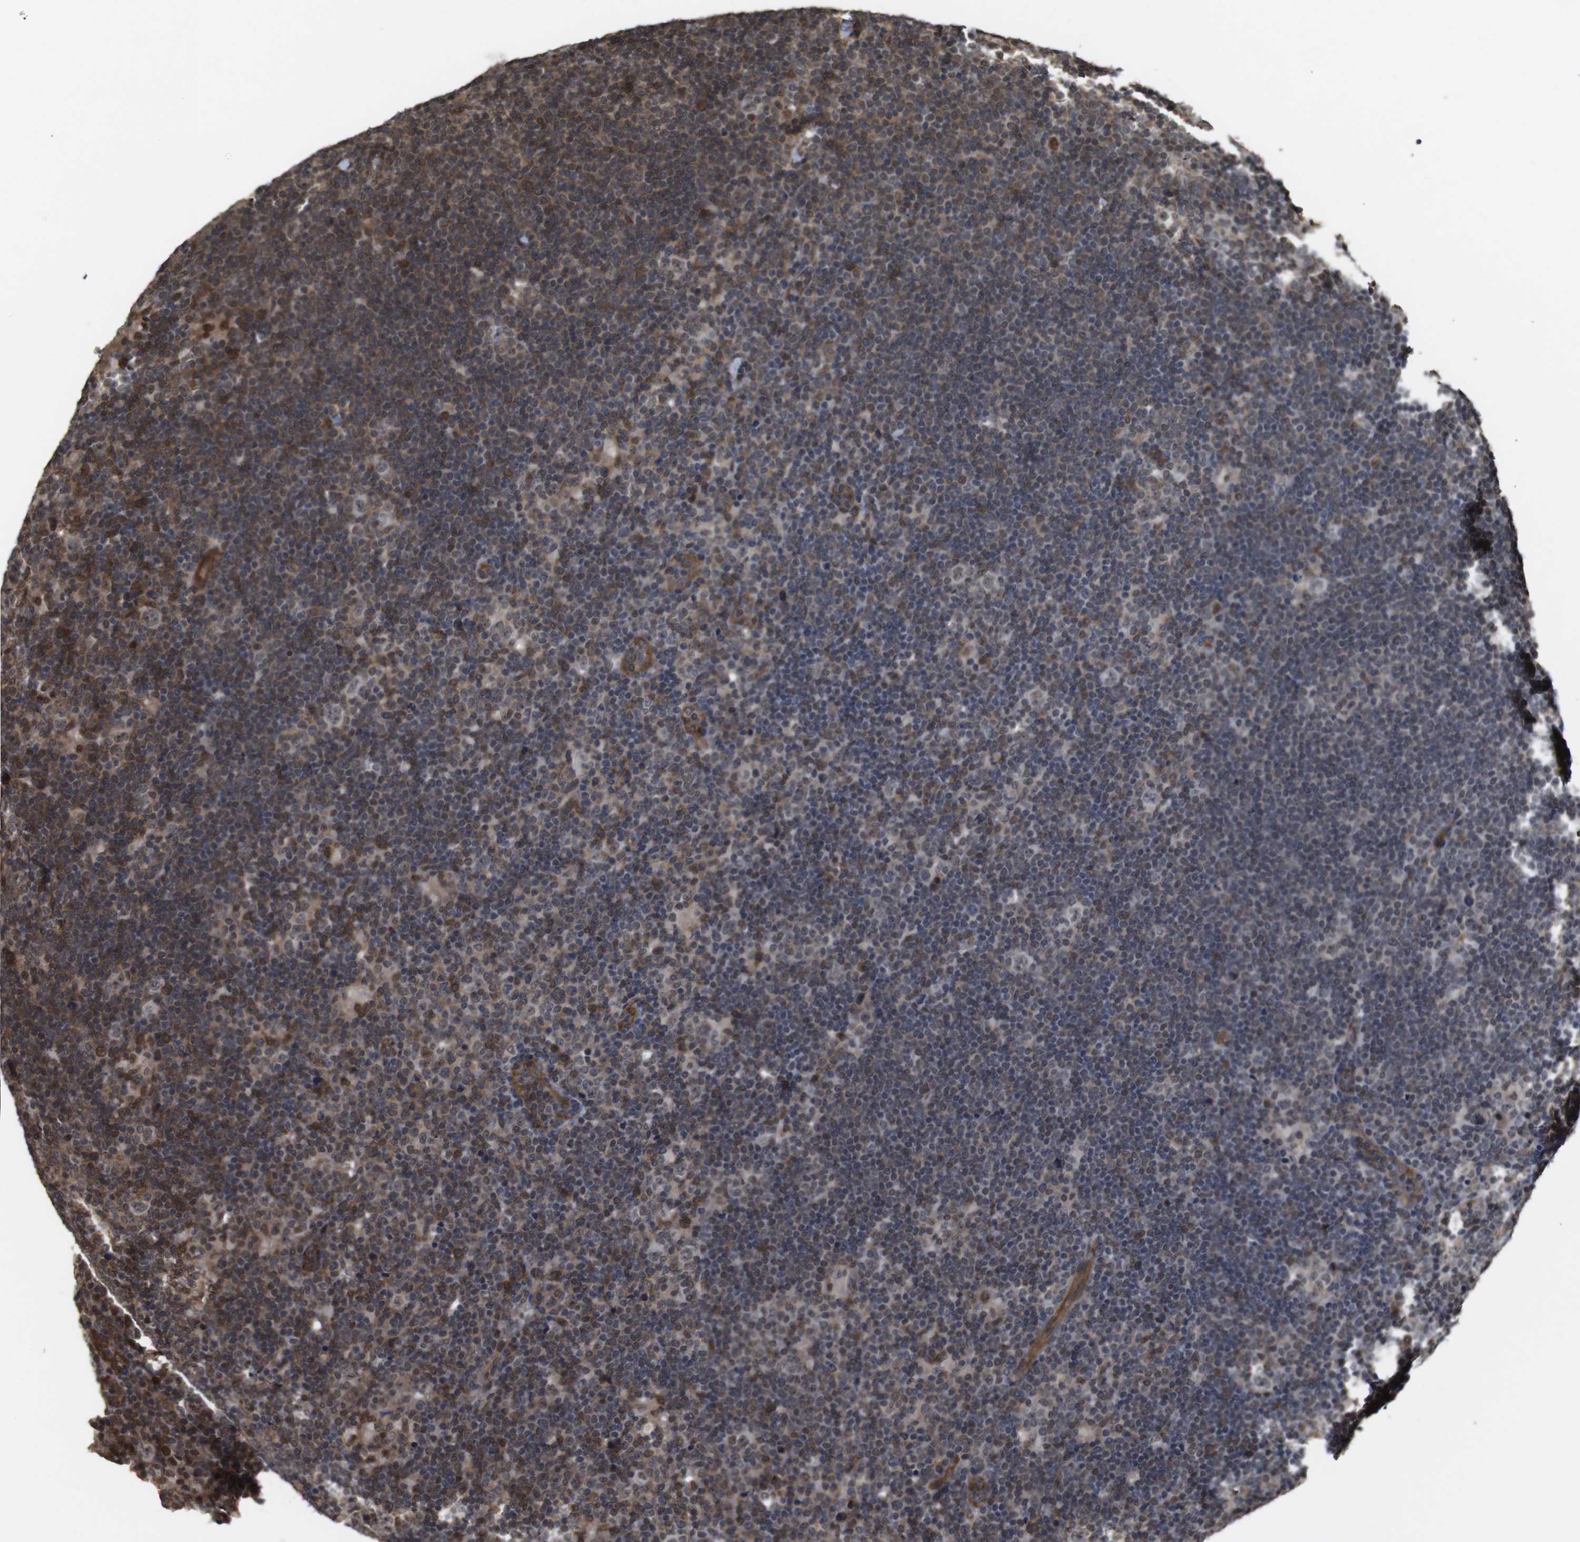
{"staining": {"intensity": "negative", "quantity": "none", "location": "none"}, "tissue": "lymphoma", "cell_type": "Tumor cells", "image_type": "cancer", "snomed": [{"axis": "morphology", "description": "Hodgkin's disease, NOS"}, {"axis": "topography", "description": "Lymph node"}], "caption": "A micrograph of Hodgkin's disease stained for a protein shows no brown staining in tumor cells.", "gene": "NANOS1", "patient": {"sex": "female", "age": 57}}